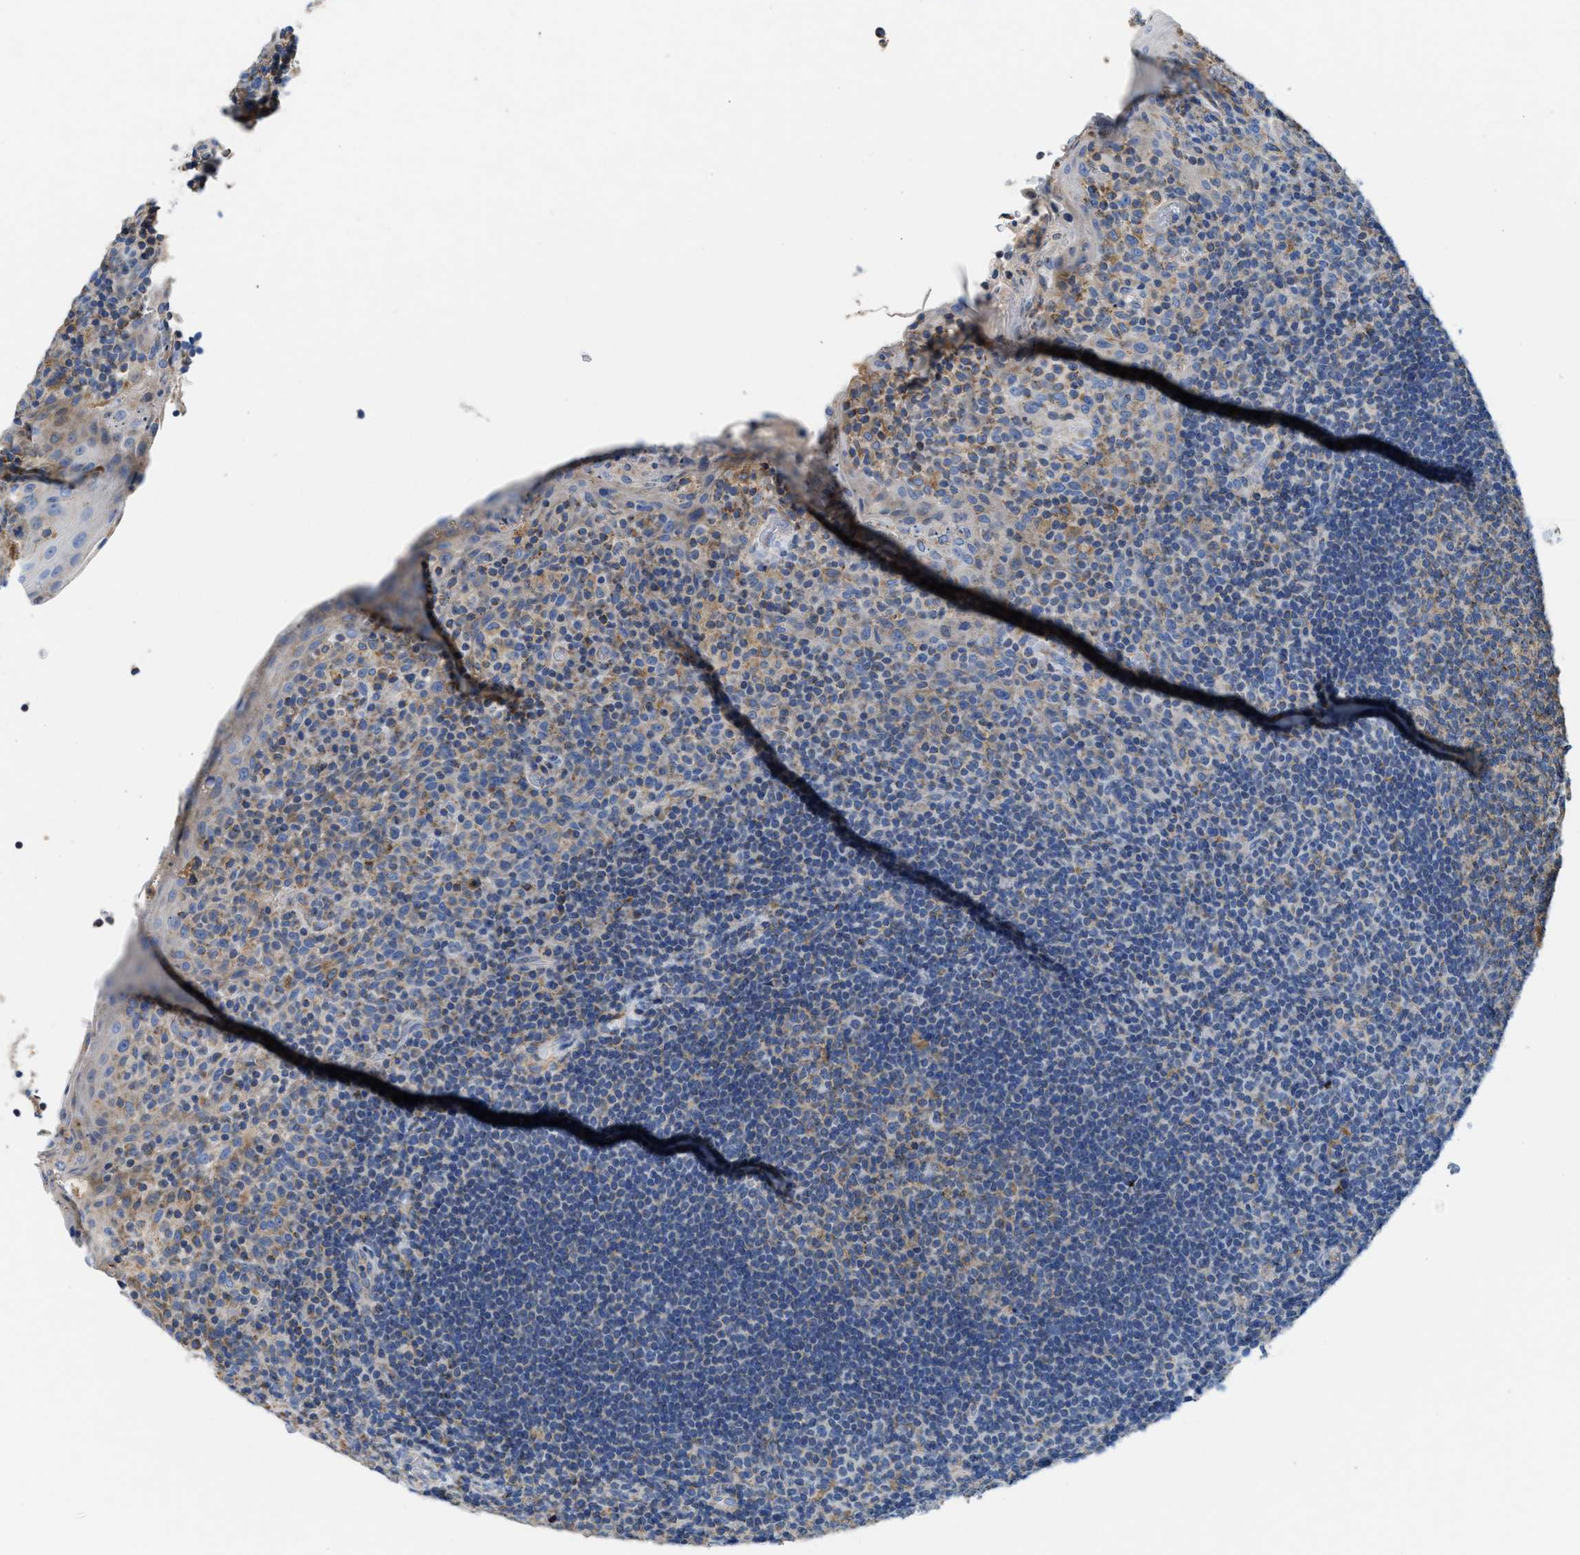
{"staining": {"intensity": "weak", "quantity": "25%-75%", "location": "cytoplasmic/membranous"}, "tissue": "tonsil", "cell_type": "Germinal center cells", "image_type": "normal", "snomed": [{"axis": "morphology", "description": "Normal tissue, NOS"}, {"axis": "topography", "description": "Tonsil"}], "caption": "Weak cytoplasmic/membranous positivity is seen in approximately 25%-75% of germinal center cells in normal tonsil. The protein of interest is shown in brown color, while the nuclei are stained blue.", "gene": "SLC25A13", "patient": {"sex": "male", "age": 17}}